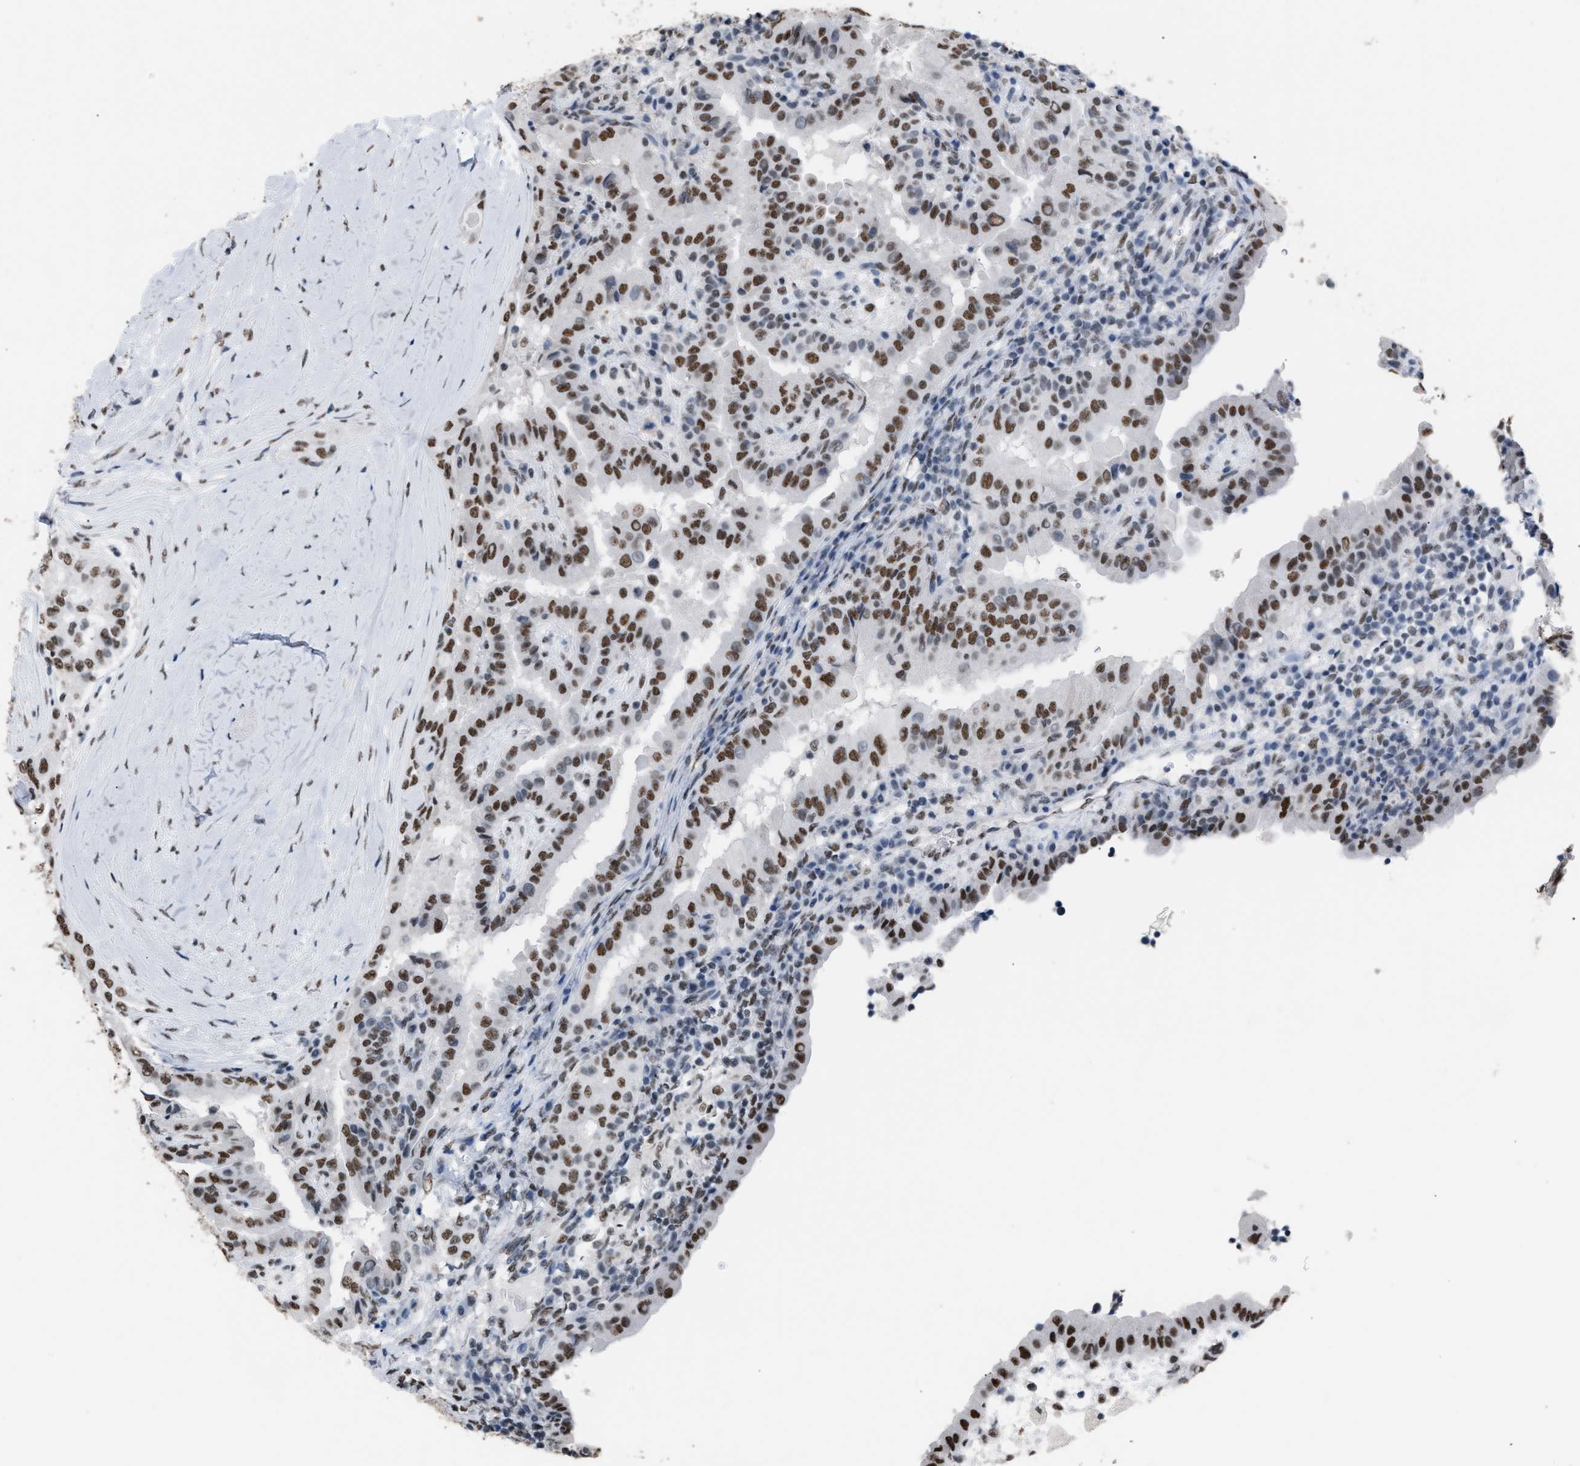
{"staining": {"intensity": "strong", "quantity": ">75%", "location": "nuclear"}, "tissue": "thyroid cancer", "cell_type": "Tumor cells", "image_type": "cancer", "snomed": [{"axis": "morphology", "description": "Papillary adenocarcinoma, NOS"}, {"axis": "topography", "description": "Thyroid gland"}], "caption": "There is high levels of strong nuclear positivity in tumor cells of thyroid cancer (papillary adenocarcinoma), as demonstrated by immunohistochemical staining (brown color).", "gene": "CCAR2", "patient": {"sex": "male", "age": 33}}